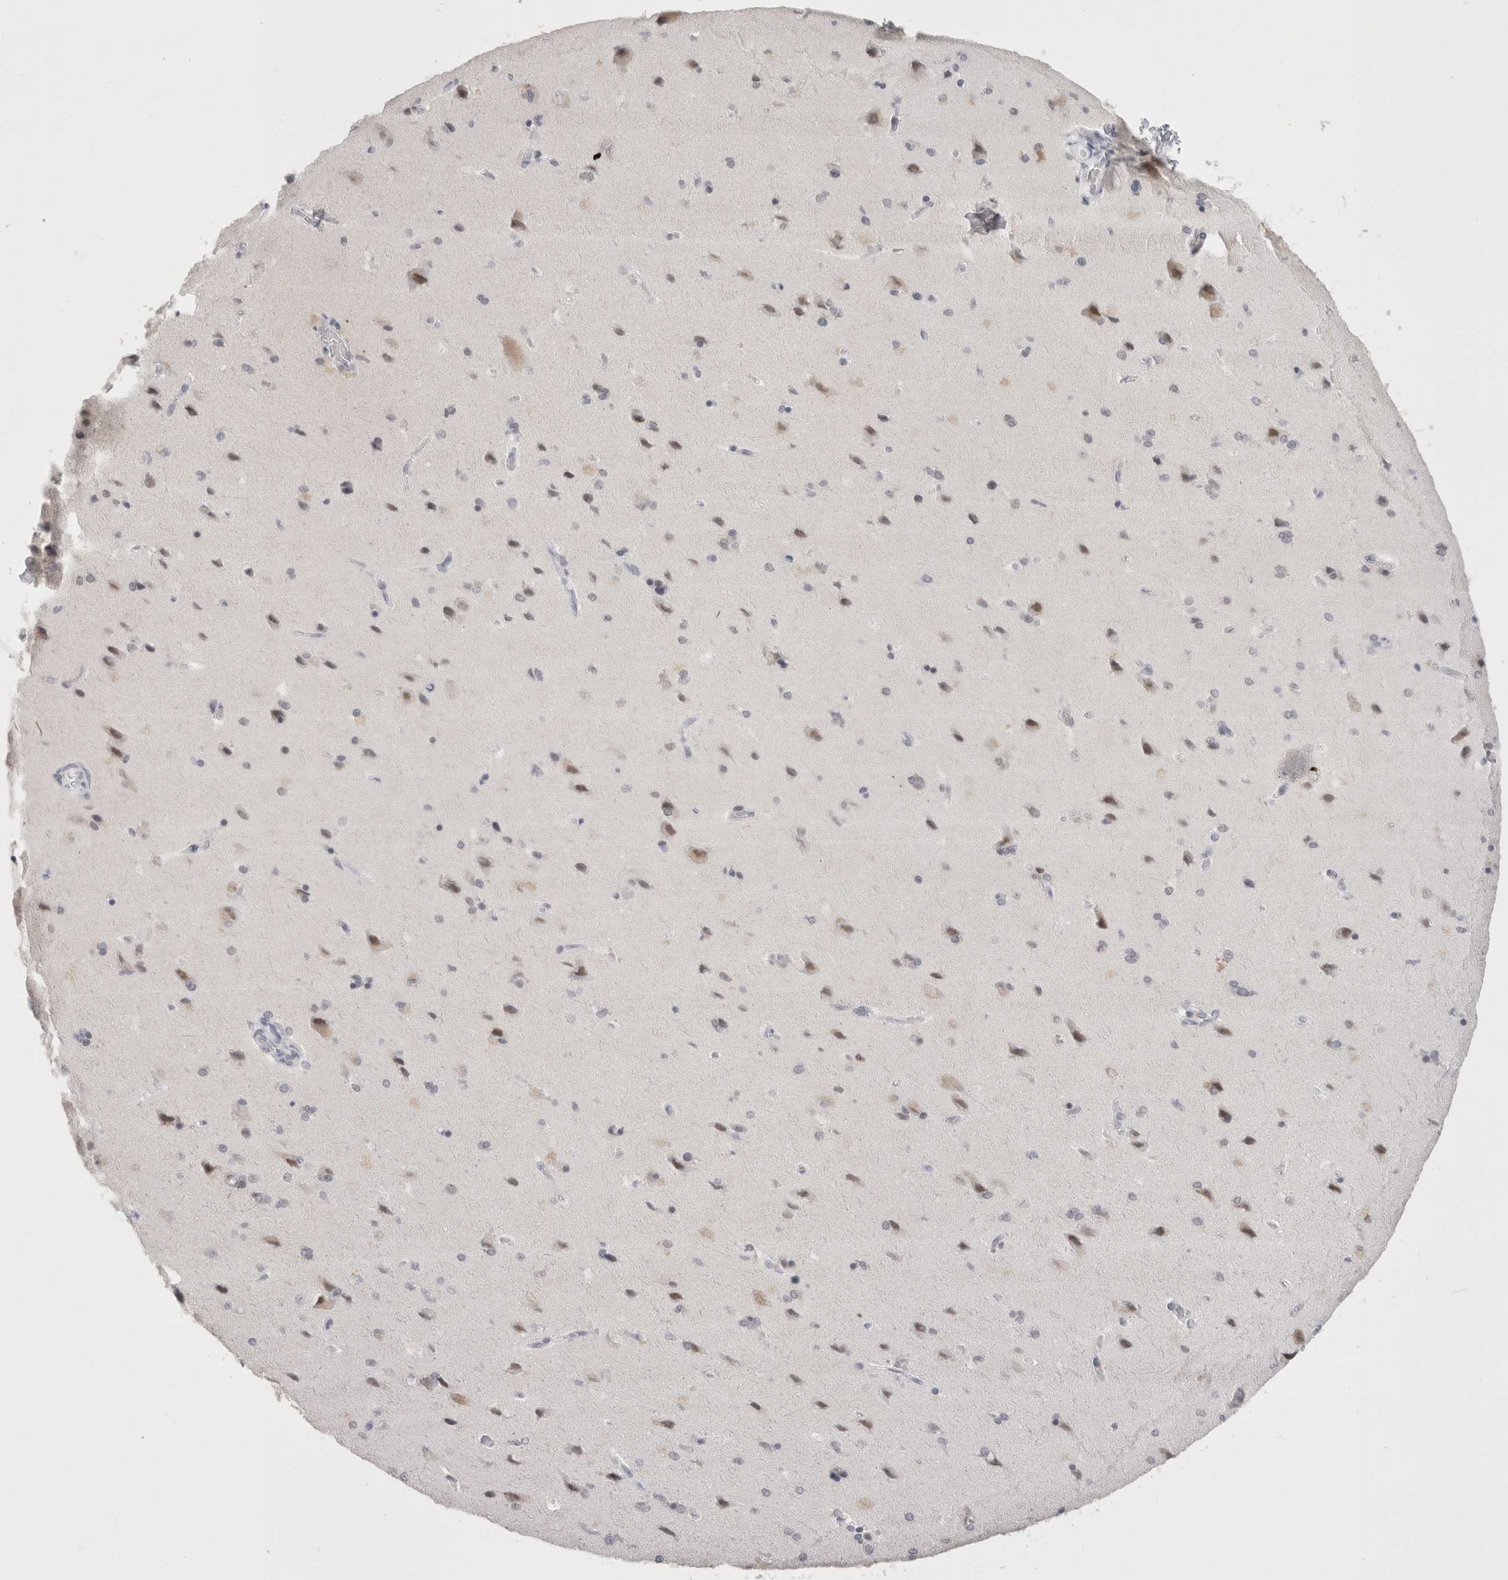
{"staining": {"intensity": "moderate", "quantity": "<25%", "location": "nuclear"}, "tissue": "cerebral cortex", "cell_type": "Endothelial cells", "image_type": "normal", "snomed": [{"axis": "morphology", "description": "Normal tissue, NOS"}, {"axis": "topography", "description": "Cerebral cortex"}], "caption": "Endothelial cells display moderate nuclear staining in approximately <25% of cells in benign cerebral cortex.", "gene": "SMARCC1", "patient": {"sex": "male", "age": 62}}